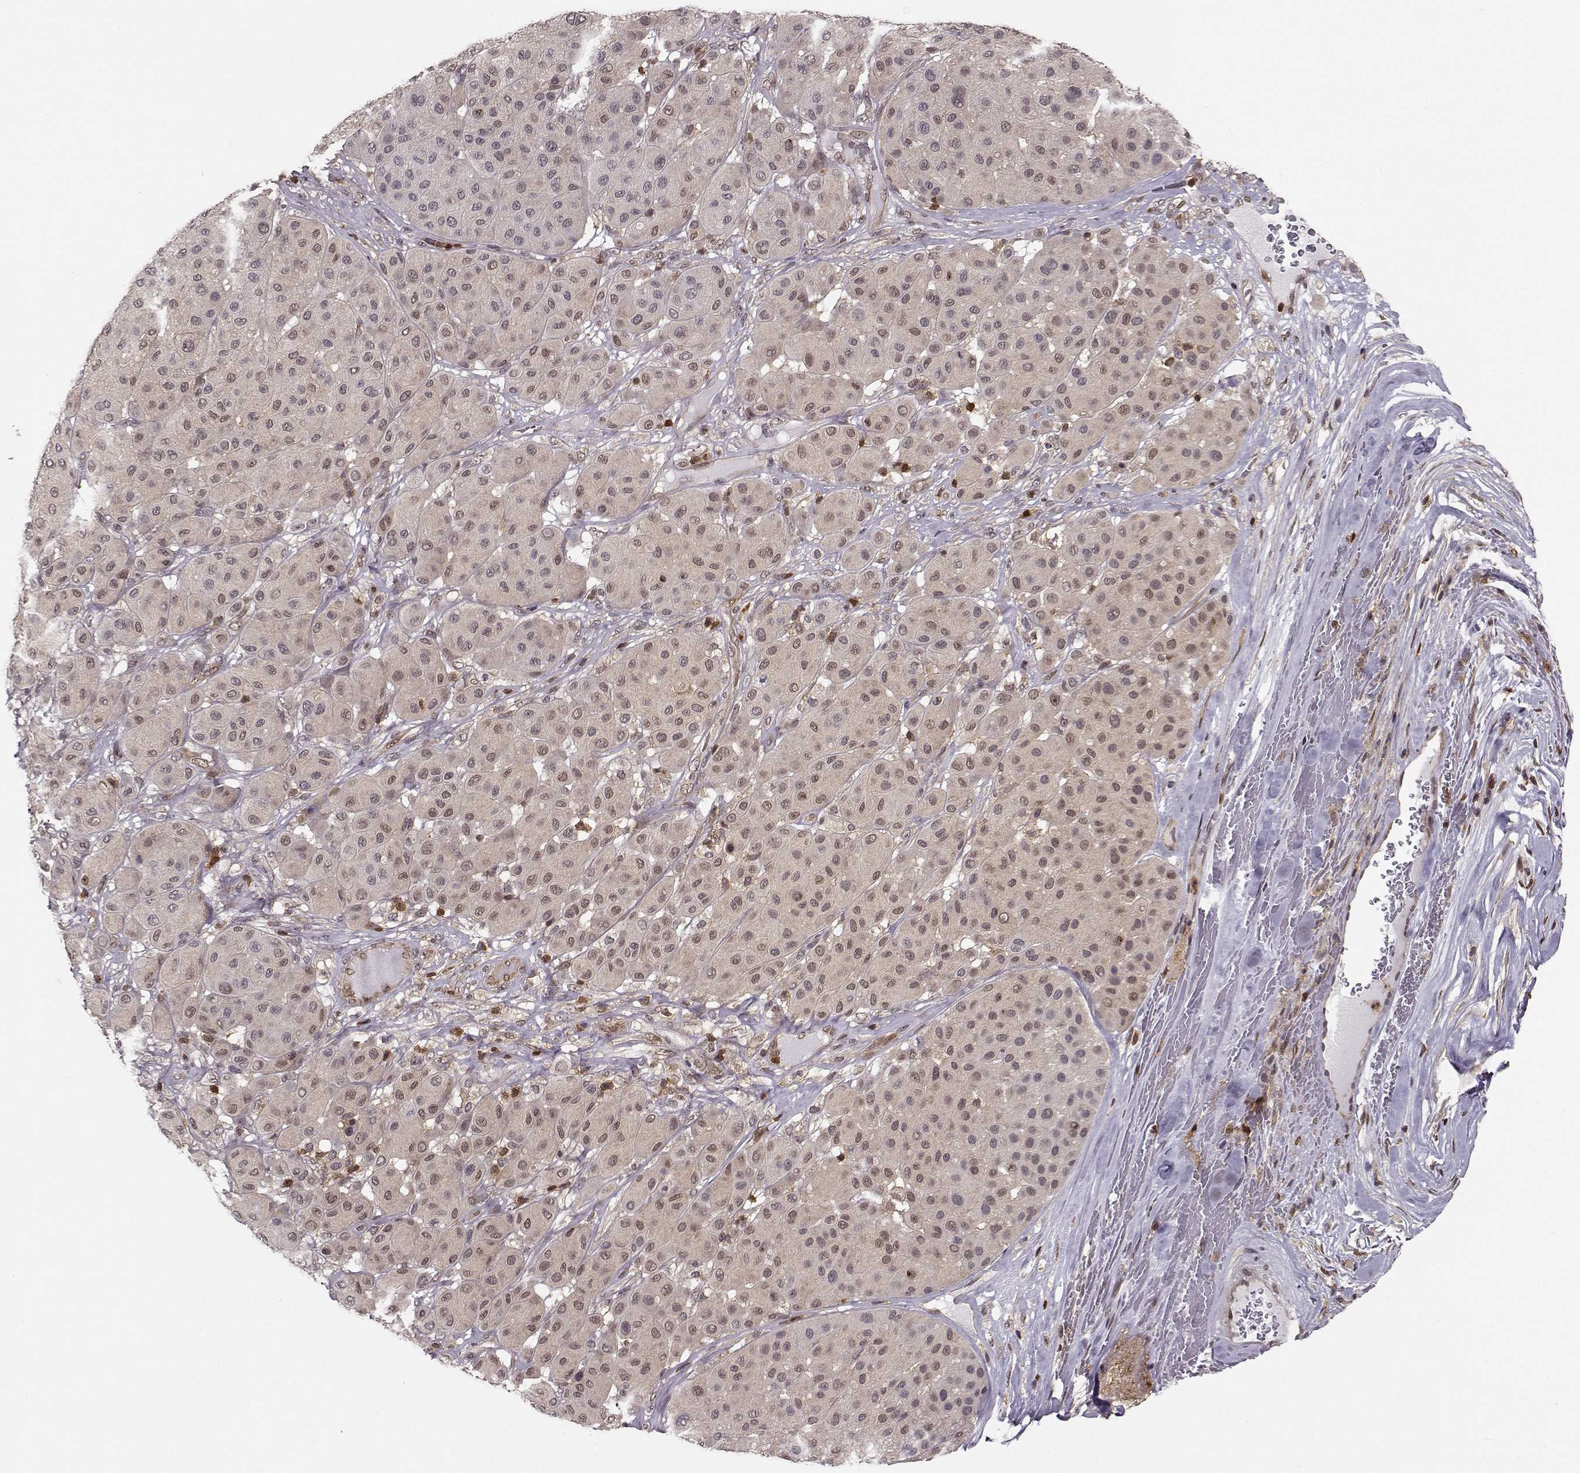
{"staining": {"intensity": "weak", "quantity": "25%-75%", "location": "cytoplasmic/membranous"}, "tissue": "melanoma", "cell_type": "Tumor cells", "image_type": "cancer", "snomed": [{"axis": "morphology", "description": "Malignant melanoma, Metastatic site"}, {"axis": "topography", "description": "Smooth muscle"}], "caption": "This histopathology image reveals melanoma stained with immunohistochemistry (IHC) to label a protein in brown. The cytoplasmic/membranous of tumor cells show weak positivity for the protein. Nuclei are counter-stained blue.", "gene": "MFSD1", "patient": {"sex": "male", "age": 41}}